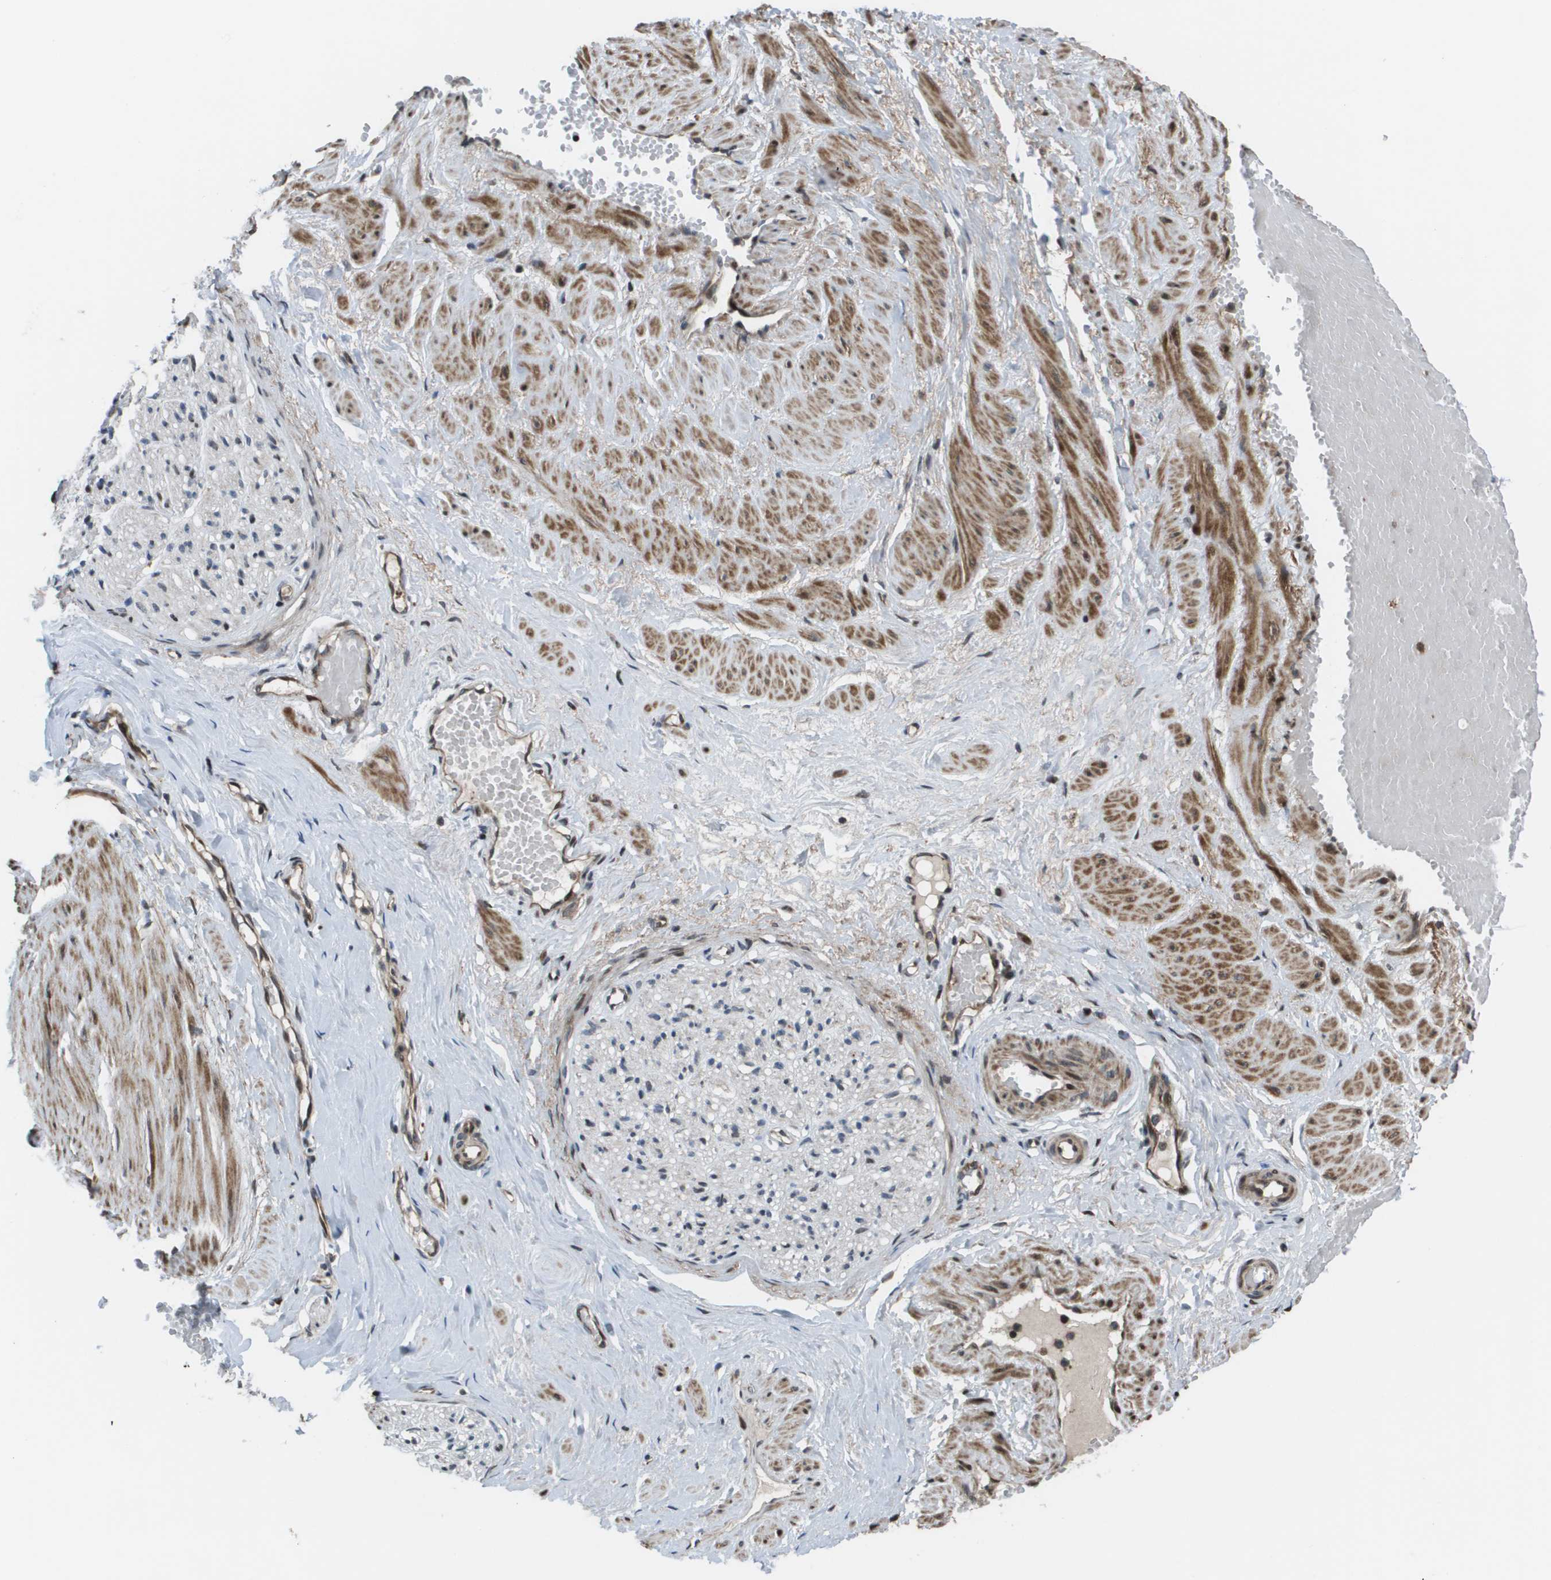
{"staining": {"intensity": "moderate", "quantity": ">75%", "location": "cytoplasmic/membranous,nuclear"}, "tissue": "adipose tissue", "cell_type": "Adipocytes", "image_type": "normal", "snomed": [{"axis": "morphology", "description": "Normal tissue, NOS"}, {"axis": "topography", "description": "Soft tissue"}, {"axis": "topography", "description": "Vascular tissue"}], "caption": "Brown immunohistochemical staining in normal adipose tissue reveals moderate cytoplasmic/membranous,nuclear positivity in about >75% of adipocytes. (DAB (3,3'-diaminobenzidine) IHC with brightfield microscopy, high magnification).", "gene": "AXIN2", "patient": {"sex": "female", "age": 35}}